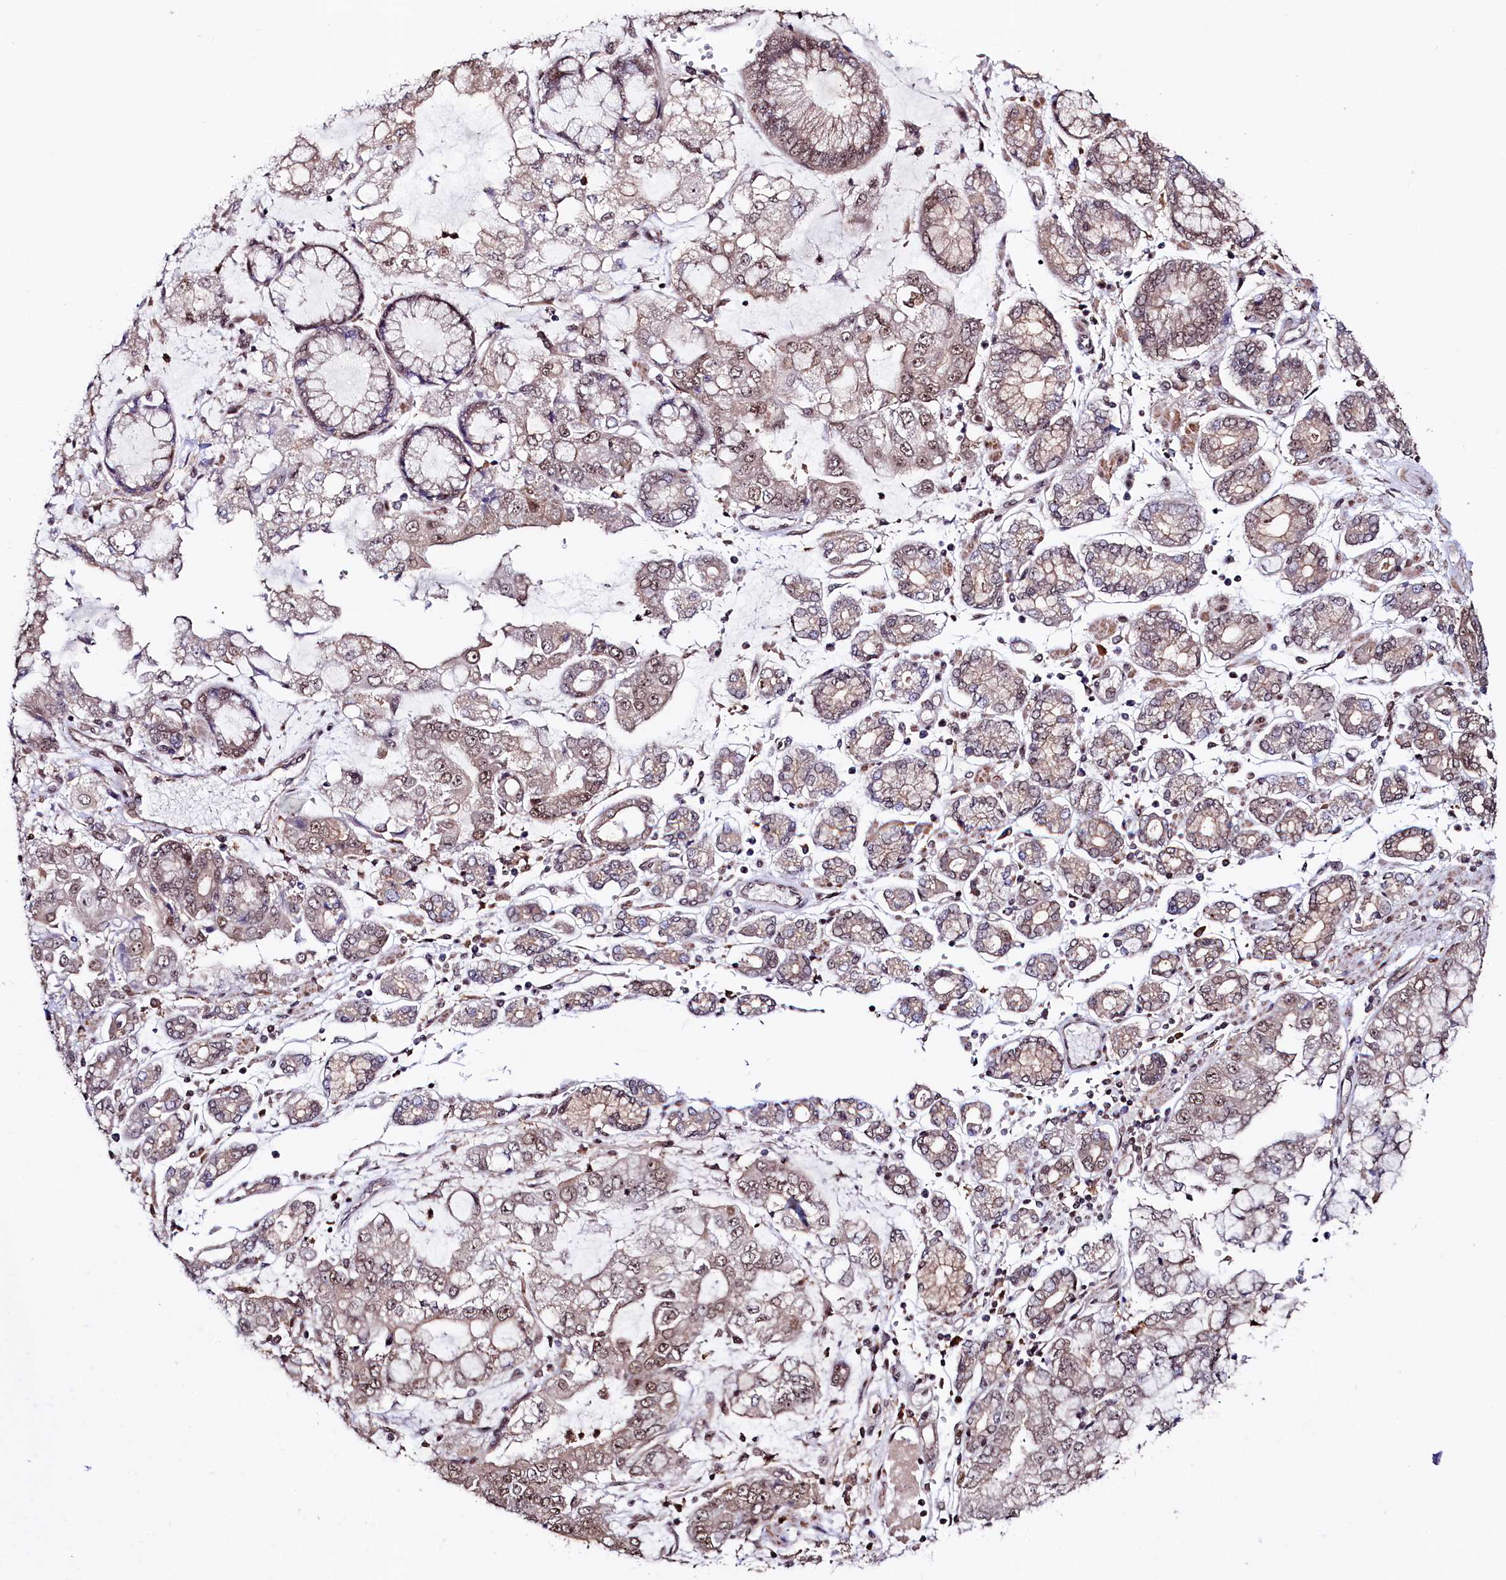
{"staining": {"intensity": "weak", "quantity": "25%-75%", "location": "nuclear"}, "tissue": "stomach cancer", "cell_type": "Tumor cells", "image_type": "cancer", "snomed": [{"axis": "morphology", "description": "Adenocarcinoma, NOS"}, {"axis": "topography", "description": "Stomach"}], "caption": "The photomicrograph shows immunohistochemical staining of stomach cancer. There is weak nuclear expression is identified in approximately 25%-75% of tumor cells. The staining was performed using DAB (3,3'-diaminobenzidine) to visualize the protein expression in brown, while the nuclei were stained in blue with hematoxylin (Magnification: 20x).", "gene": "LEO1", "patient": {"sex": "male", "age": 76}}